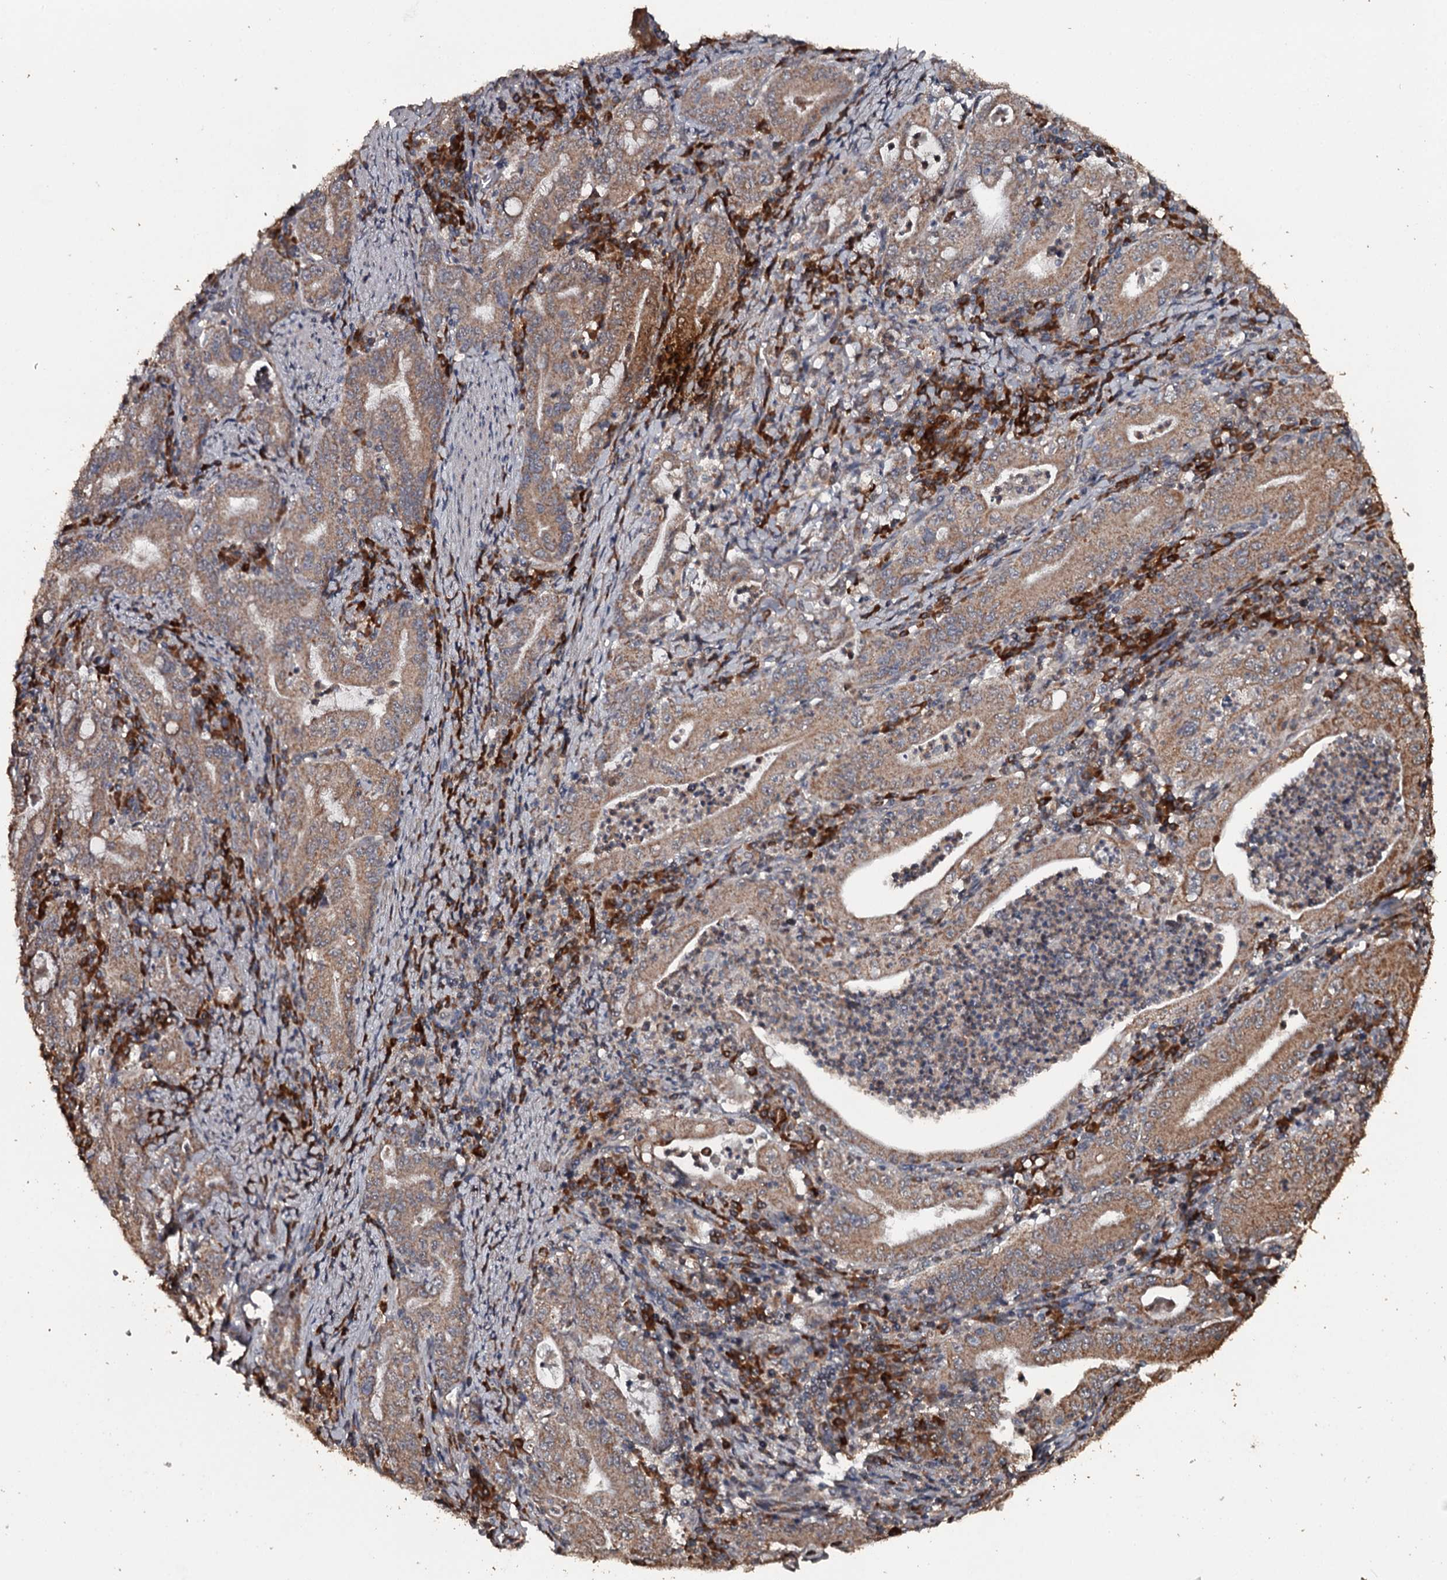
{"staining": {"intensity": "moderate", "quantity": ">75%", "location": "cytoplasmic/membranous"}, "tissue": "stomach cancer", "cell_type": "Tumor cells", "image_type": "cancer", "snomed": [{"axis": "morphology", "description": "Normal tissue, NOS"}, {"axis": "morphology", "description": "Adenocarcinoma, NOS"}, {"axis": "topography", "description": "Esophagus"}, {"axis": "topography", "description": "Stomach, upper"}, {"axis": "topography", "description": "Peripheral nerve tissue"}], "caption": "Immunohistochemical staining of human stomach cancer (adenocarcinoma) shows medium levels of moderate cytoplasmic/membranous positivity in approximately >75% of tumor cells. The staining was performed using DAB to visualize the protein expression in brown, while the nuclei were stained in blue with hematoxylin (Magnification: 20x).", "gene": "WIPI1", "patient": {"sex": "male", "age": 62}}